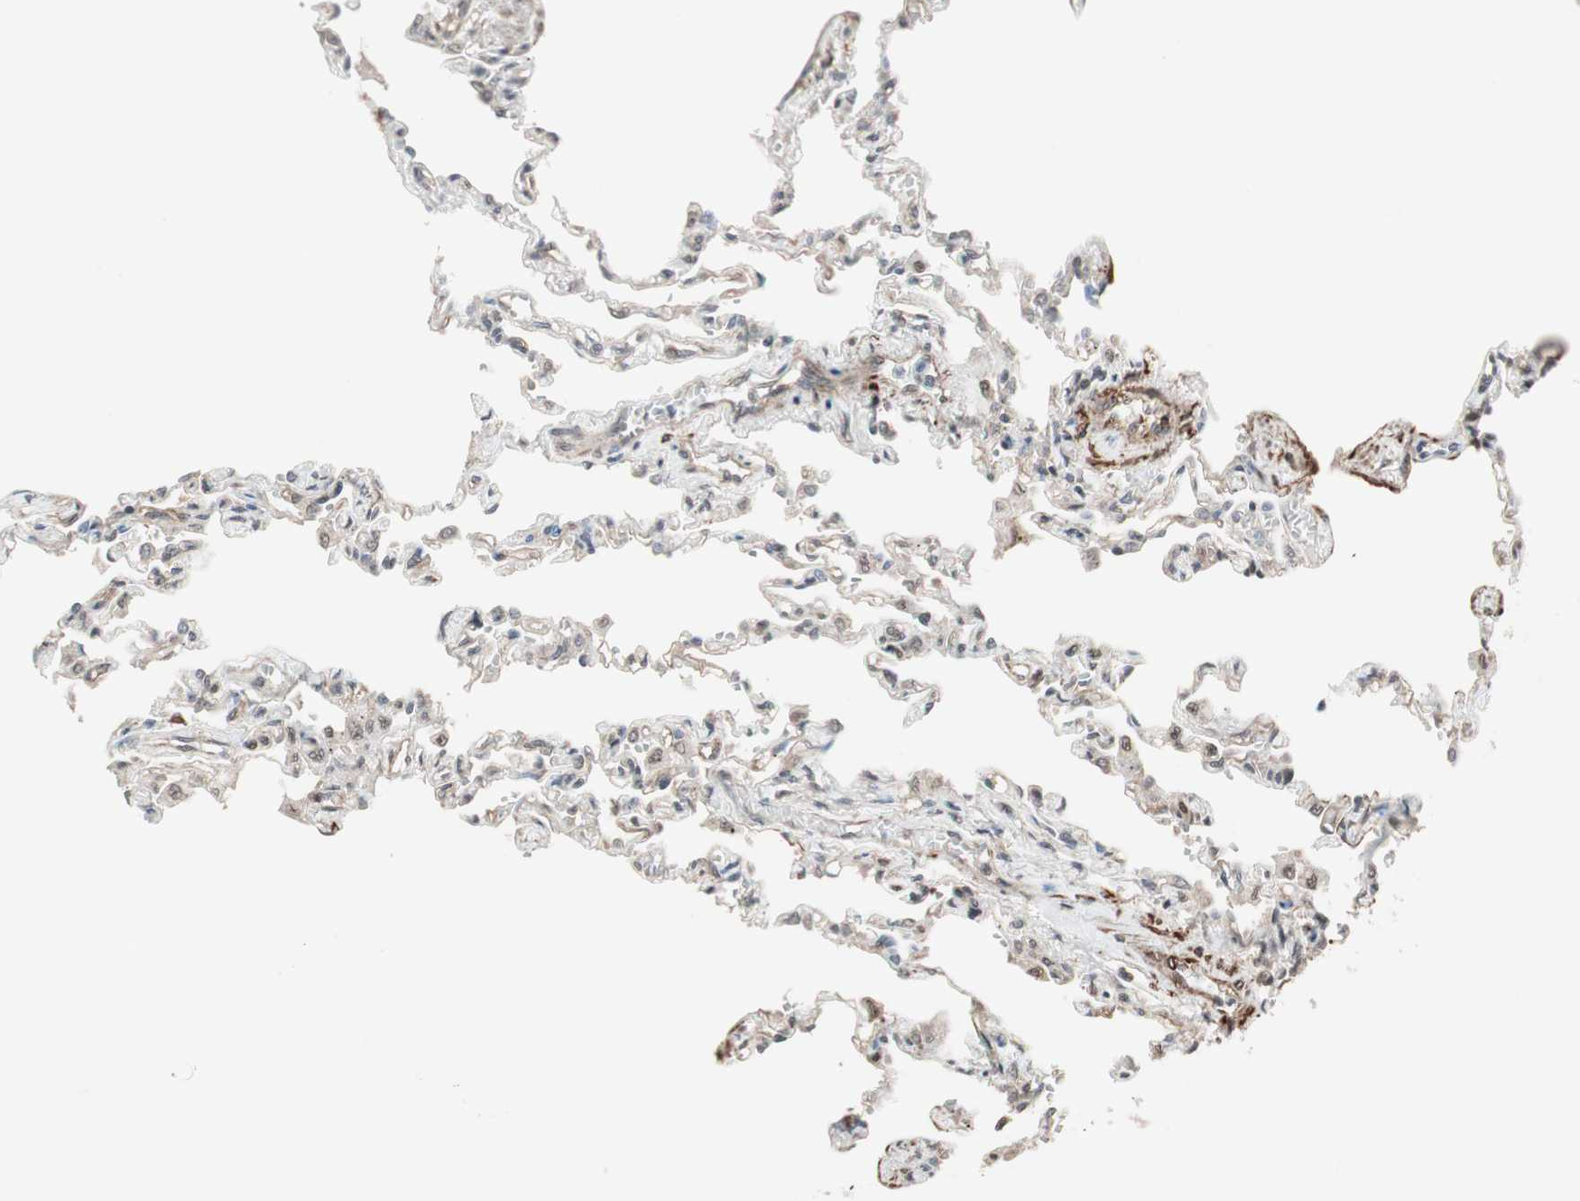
{"staining": {"intensity": "weak", "quantity": "<25%", "location": "nuclear"}, "tissue": "lung", "cell_type": "Alveolar cells", "image_type": "normal", "snomed": [{"axis": "morphology", "description": "Normal tissue, NOS"}, {"axis": "topography", "description": "Lung"}], "caption": "Human lung stained for a protein using IHC displays no staining in alveolar cells.", "gene": "DRAP1", "patient": {"sex": "male", "age": 21}}